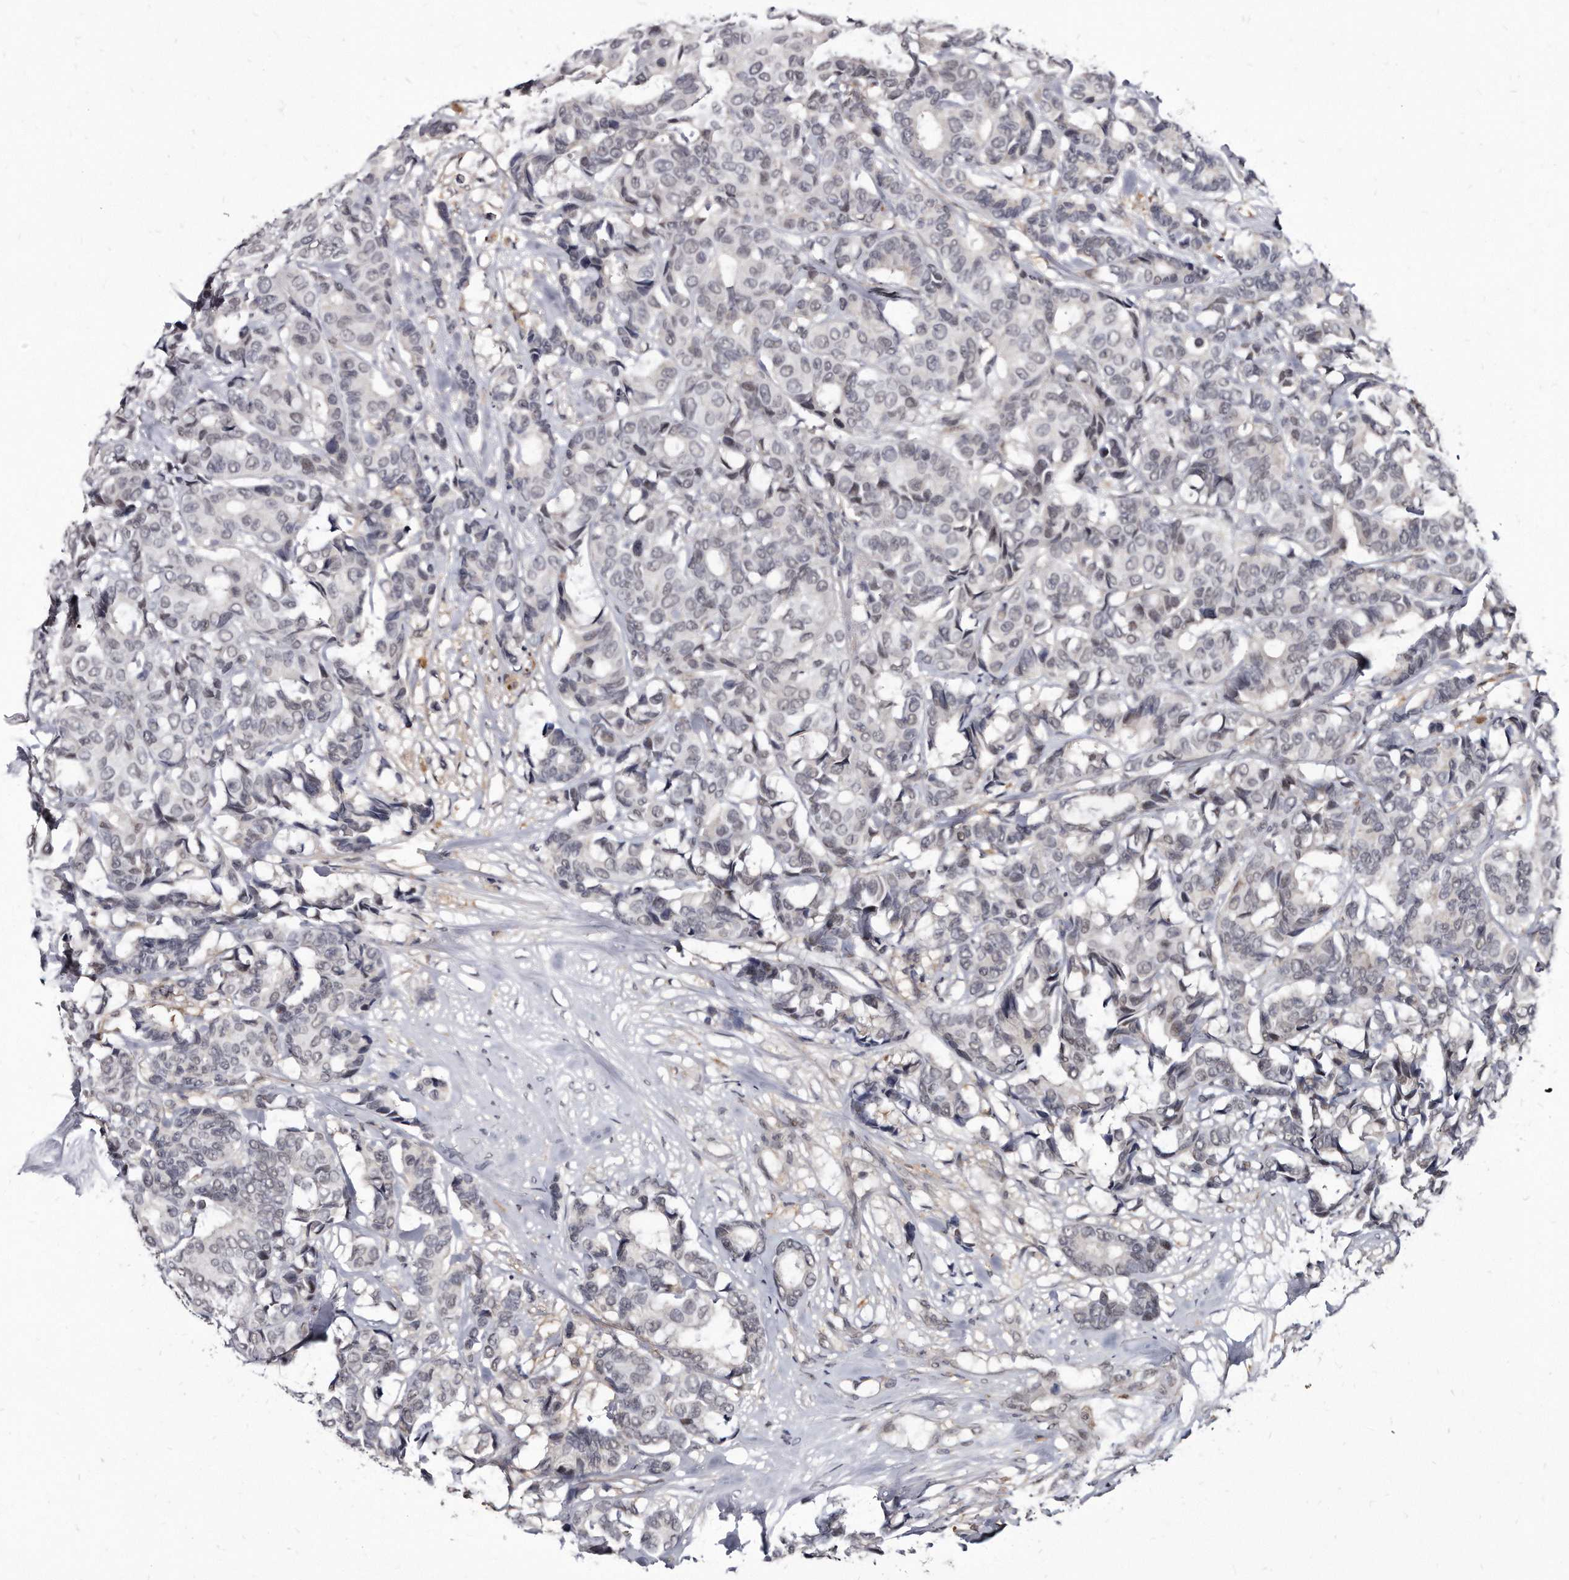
{"staining": {"intensity": "negative", "quantity": "none", "location": "none"}, "tissue": "breast cancer", "cell_type": "Tumor cells", "image_type": "cancer", "snomed": [{"axis": "morphology", "description": "Duct carcinoma"}, {"axis": "topography", "description": "Breast"}], "caption": "Immunohistochemical staining of human infiltrating ductal carcinoma (breast) reveals no significant expression in tumor cells.", "gene": "KLHDC3", "patient": {"sex": "female", "age": 87}}